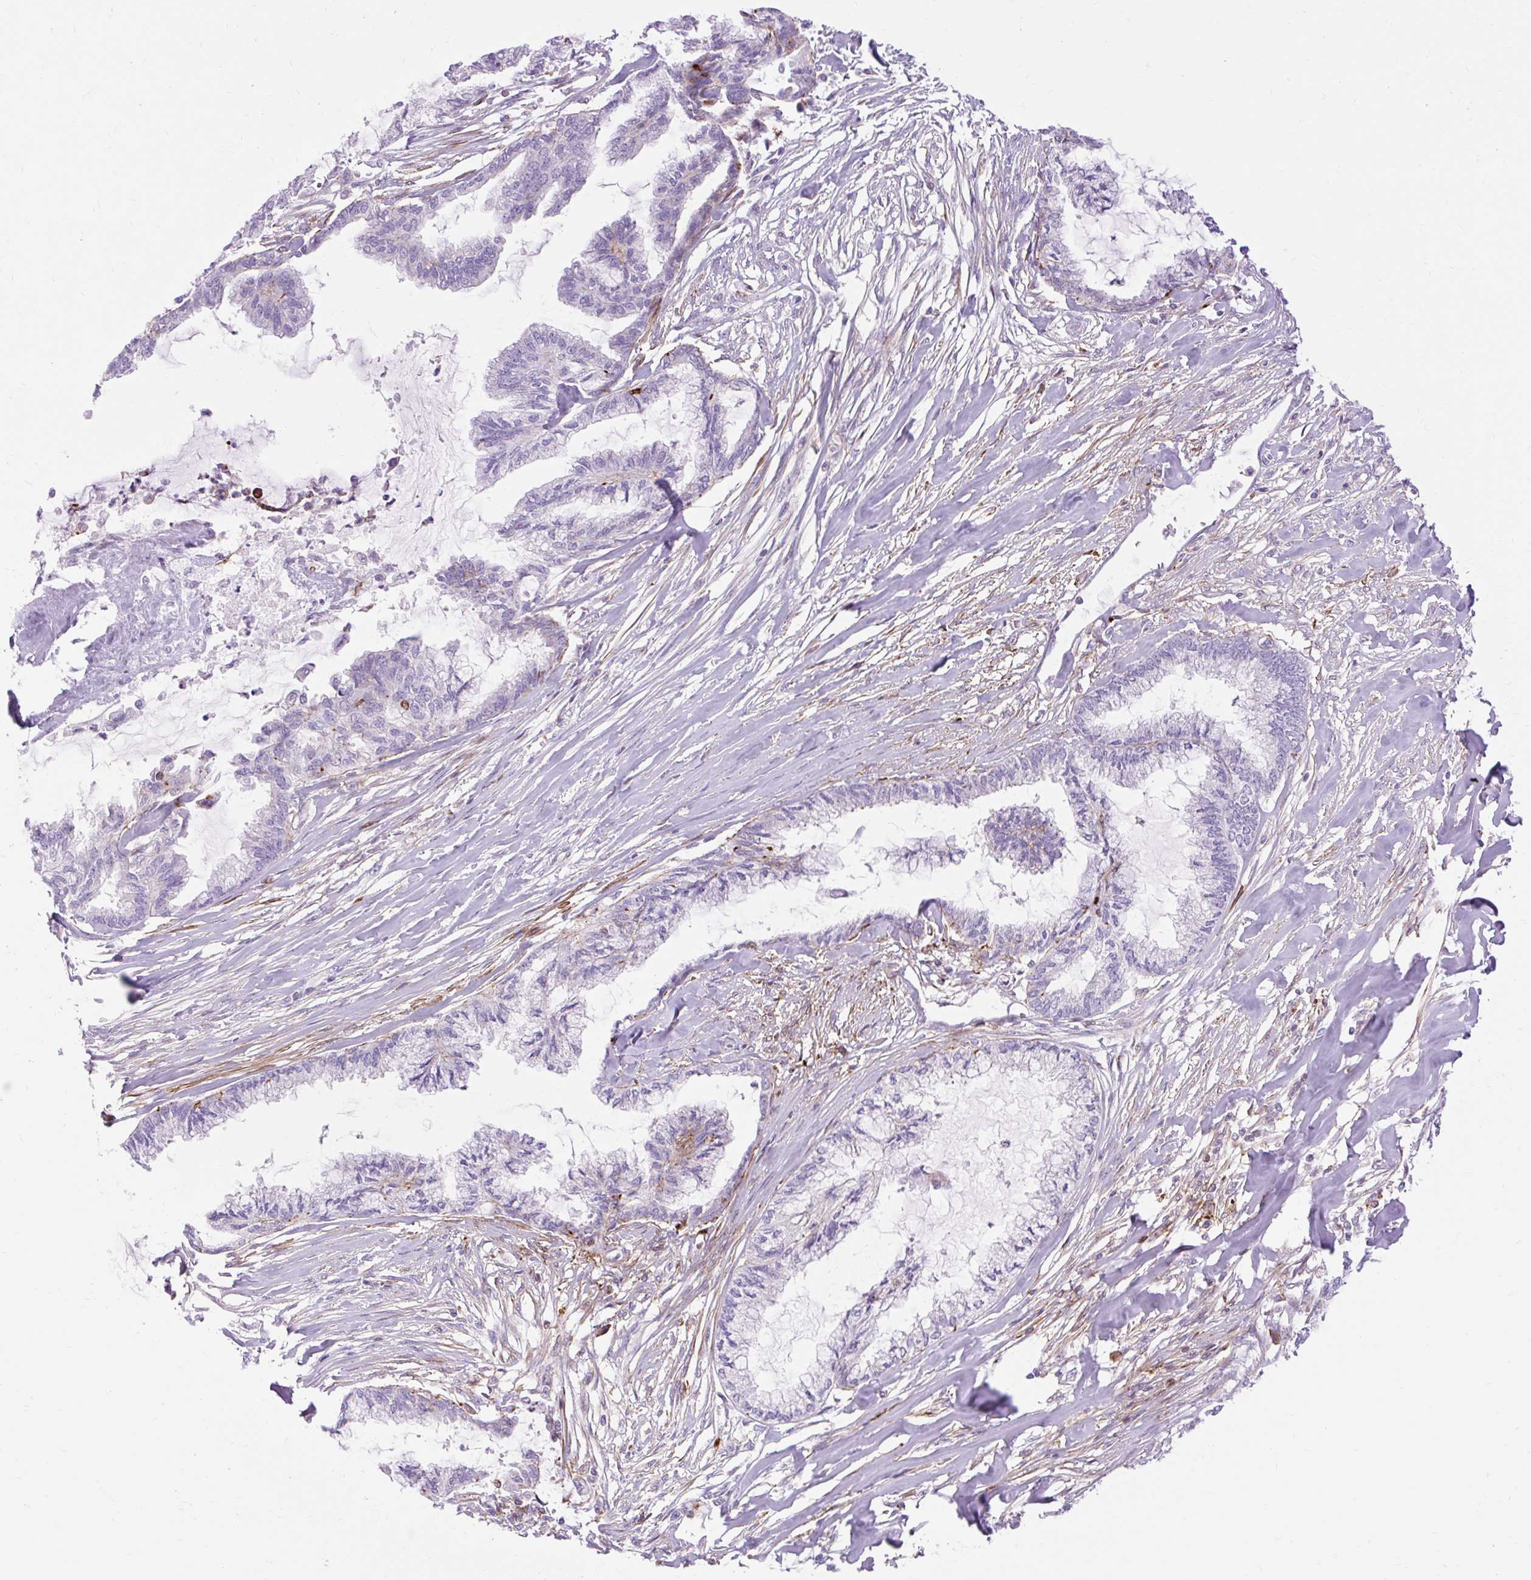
{"staining": {"intensity": "negative", "quantity": "none", "location": "none"}, "tissue": "endometrial cancer", "cell_type": "Tumor cells", "image_type": "cancer", "snomed": [{"axis": "morphology", "description": "Adenocarcinoma, NOS"}, {"axis": "topography", "description": "Endometrium"}], "caption": "A histopathology image of human endometrial cancer is negative for staining in tumor cells.", "gene": "CORO7-PAM16", "patient": {"sex": "female", "age": 86}}